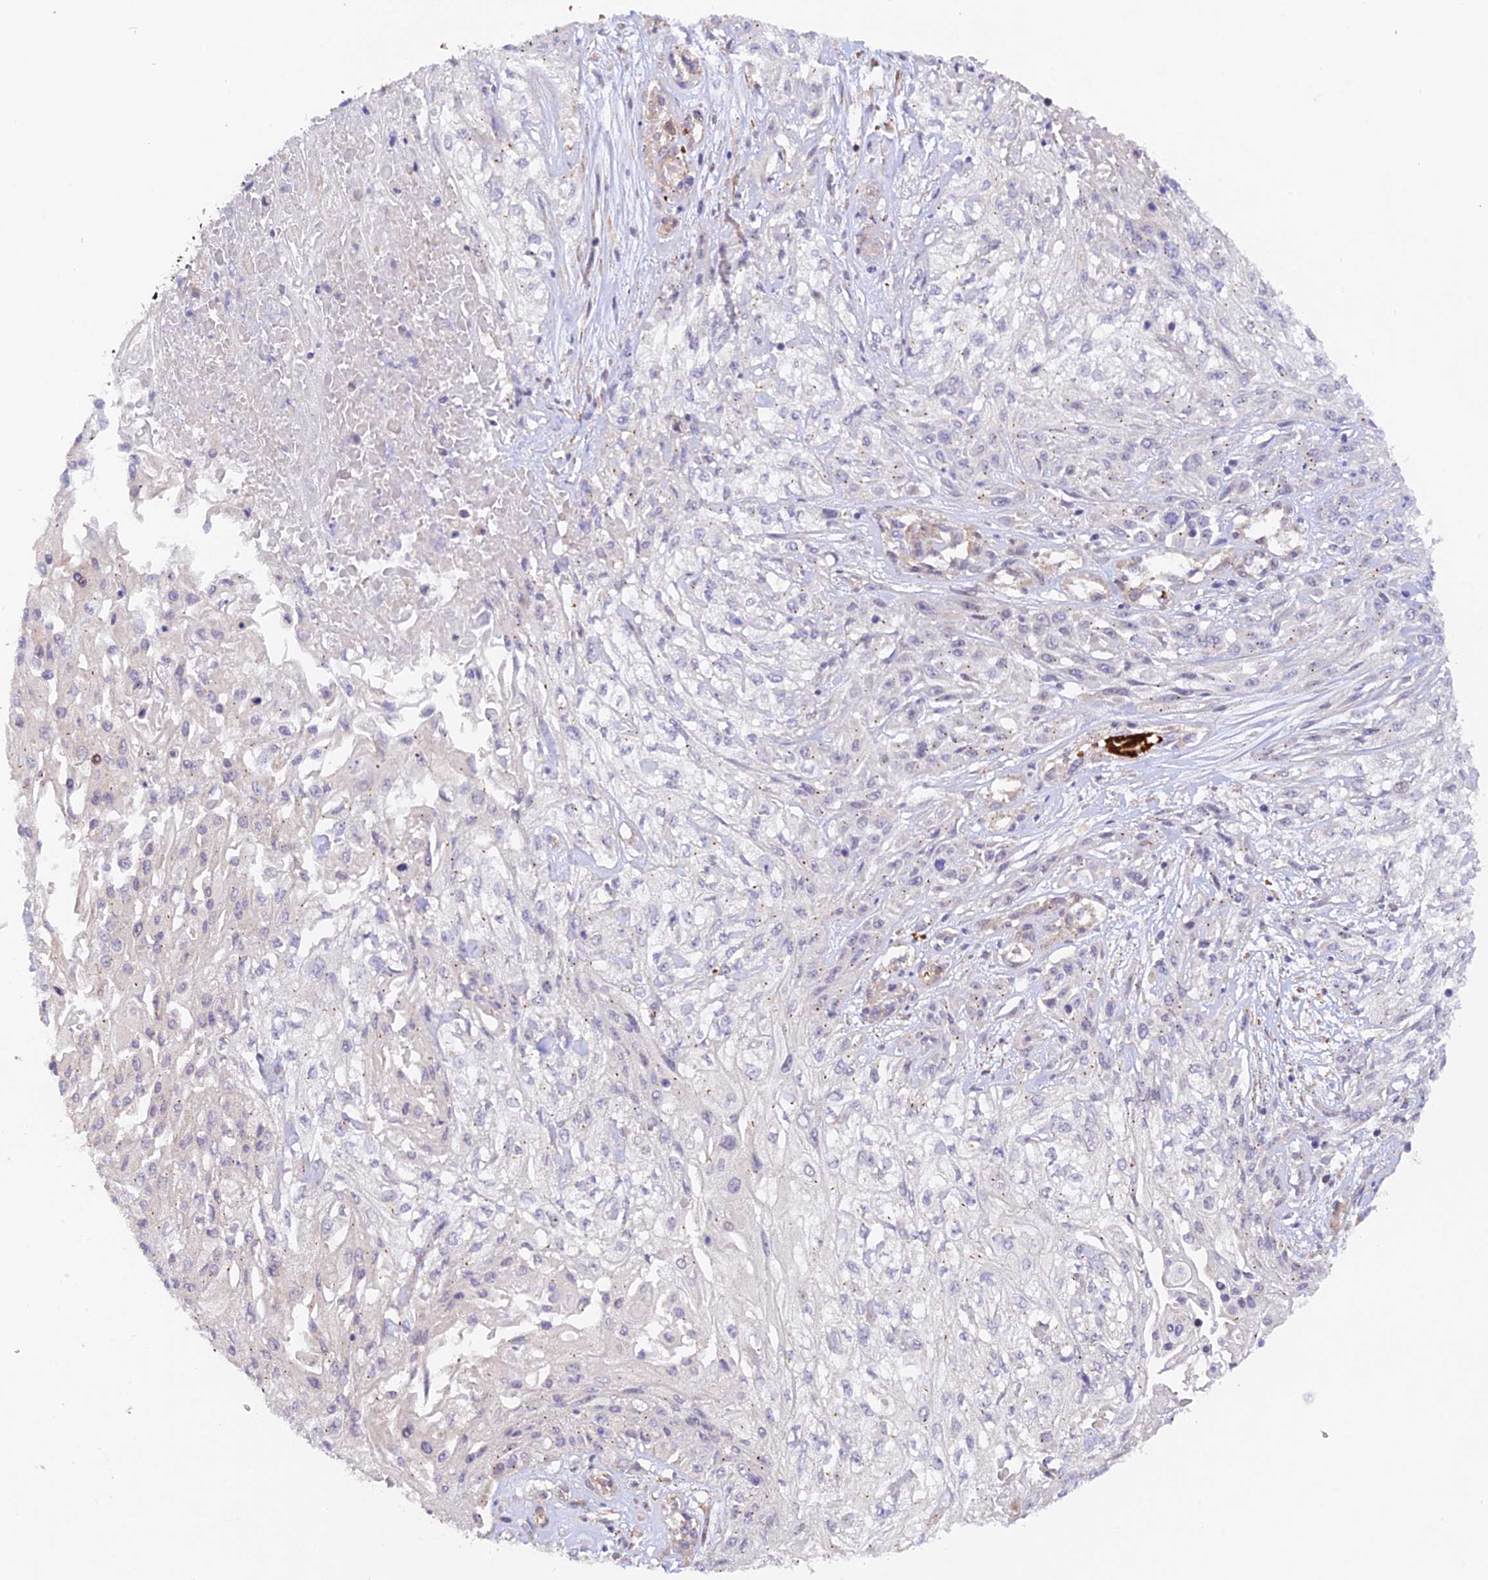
{"staining": {"intensity": "negative", "quantity": "none", "location": "none"}, "tissue": "skin cancer", "cell_type": "Tumor cells", "image_type": "cancer", "snomed": [{"axis": "morphology", "description": "Squamous cell carcinoma, NOS"}, {"axis": "morphology", "description": "Squamous cell carcinoma, metastatic, NOS"}, {"axis": "topography", "description": "Skin"}, {"axis": "topography", "description": "Lymph node"}], "caption": "There is no significant positivity in tumor cells of skin cancer (squamous cell carcinoma).", "gene": "WDFY4", "patient": {"sex": "male", "age": 75}}